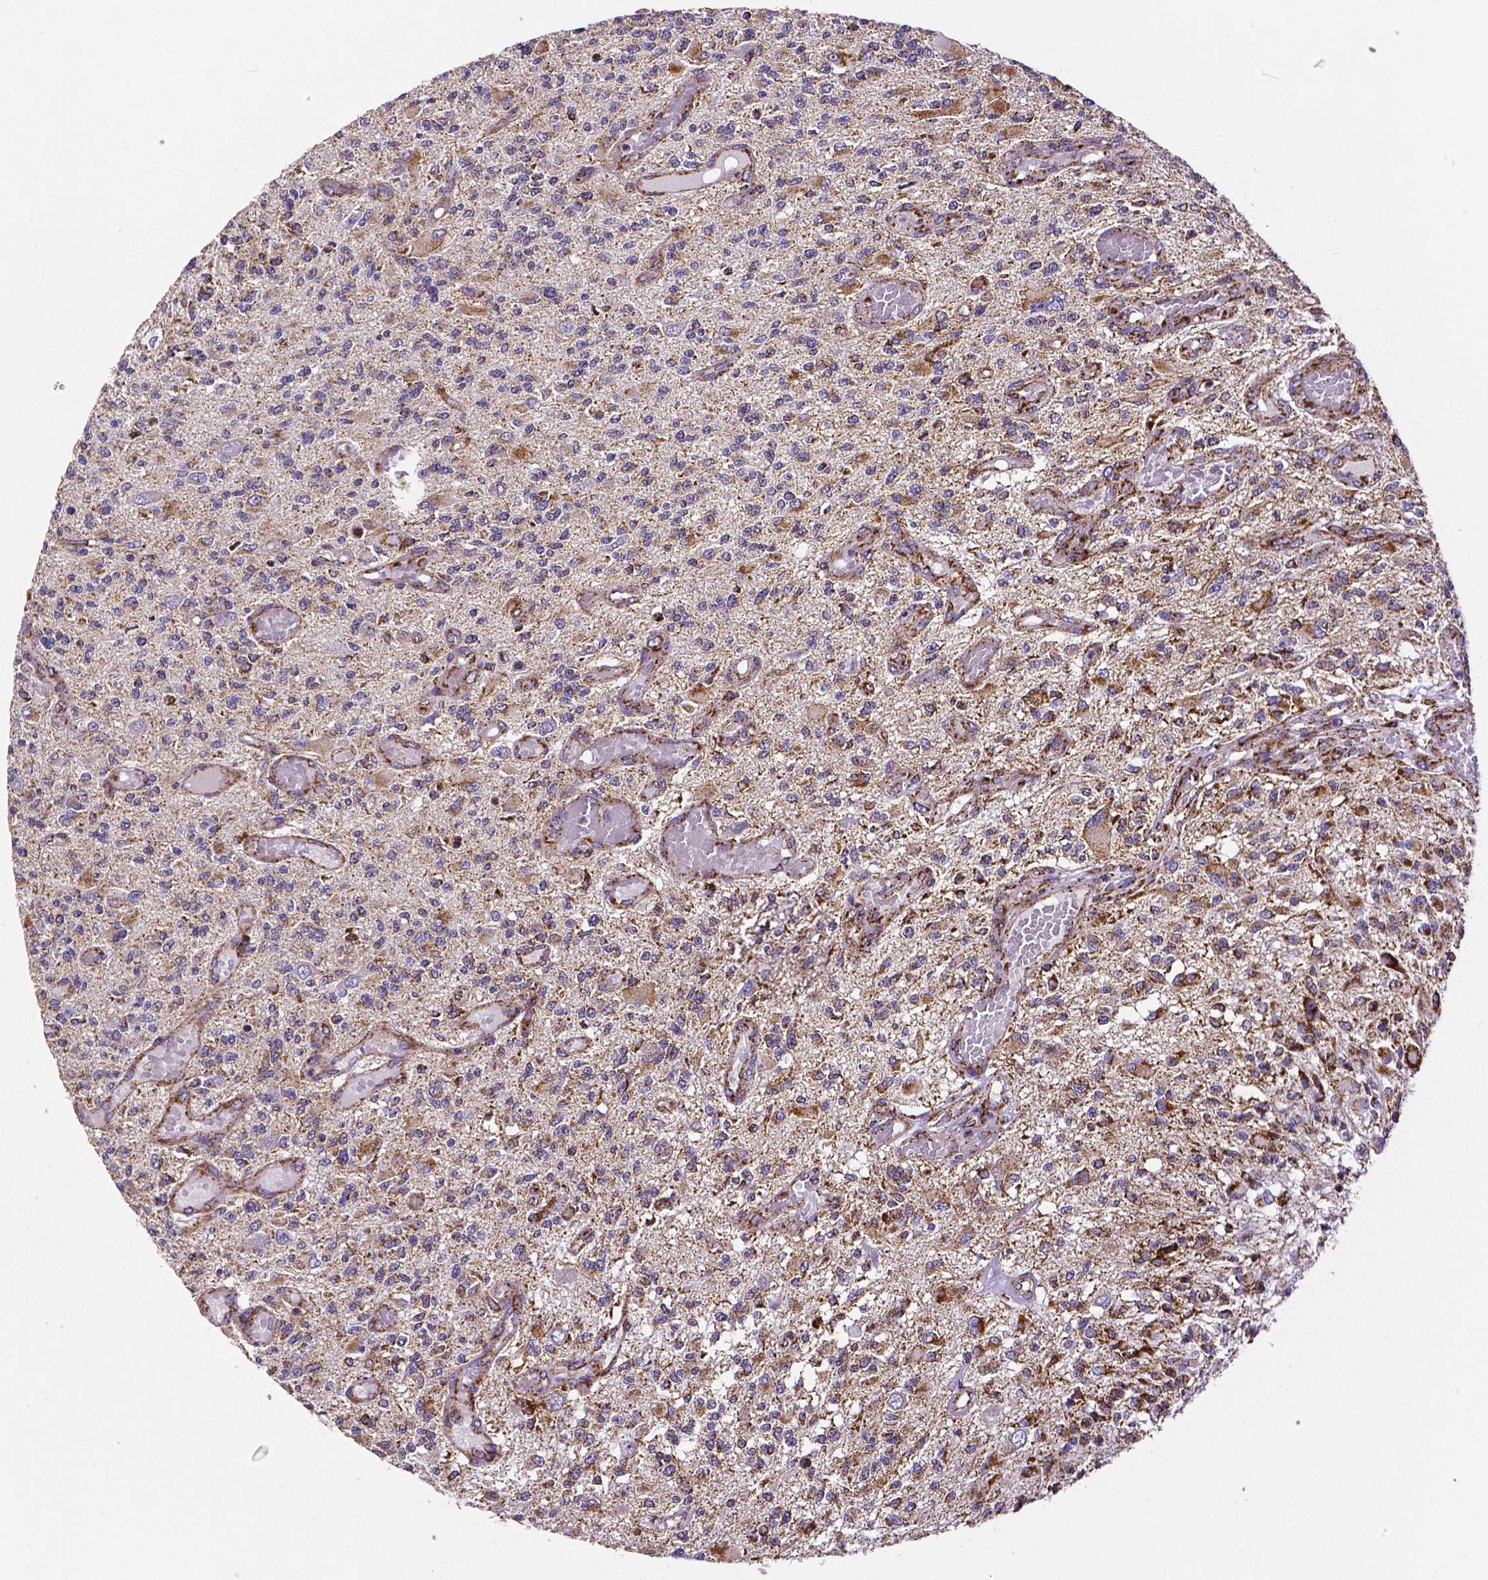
{"staining": {"intensity": "moderate", "quantity": "25%-75%", "location": "cytoplasmic/membranous"}, "tissue": "glioma", "cell_type": "Tumor cells", "image_type": "cancer", "snomed": [{"axis": "morphology", "description": "Glioma, malignant, High grade"}, {"axis": "topography", "description": "Brain"}], "caption": "Glioma was stained to show a protein in brown. There is medium levels of moderate cytoplasmic/membranous staining in about 25%-75% of tumor cells.", "gene": "MACC1", "patient": {"sex": "female", "age": 63}}